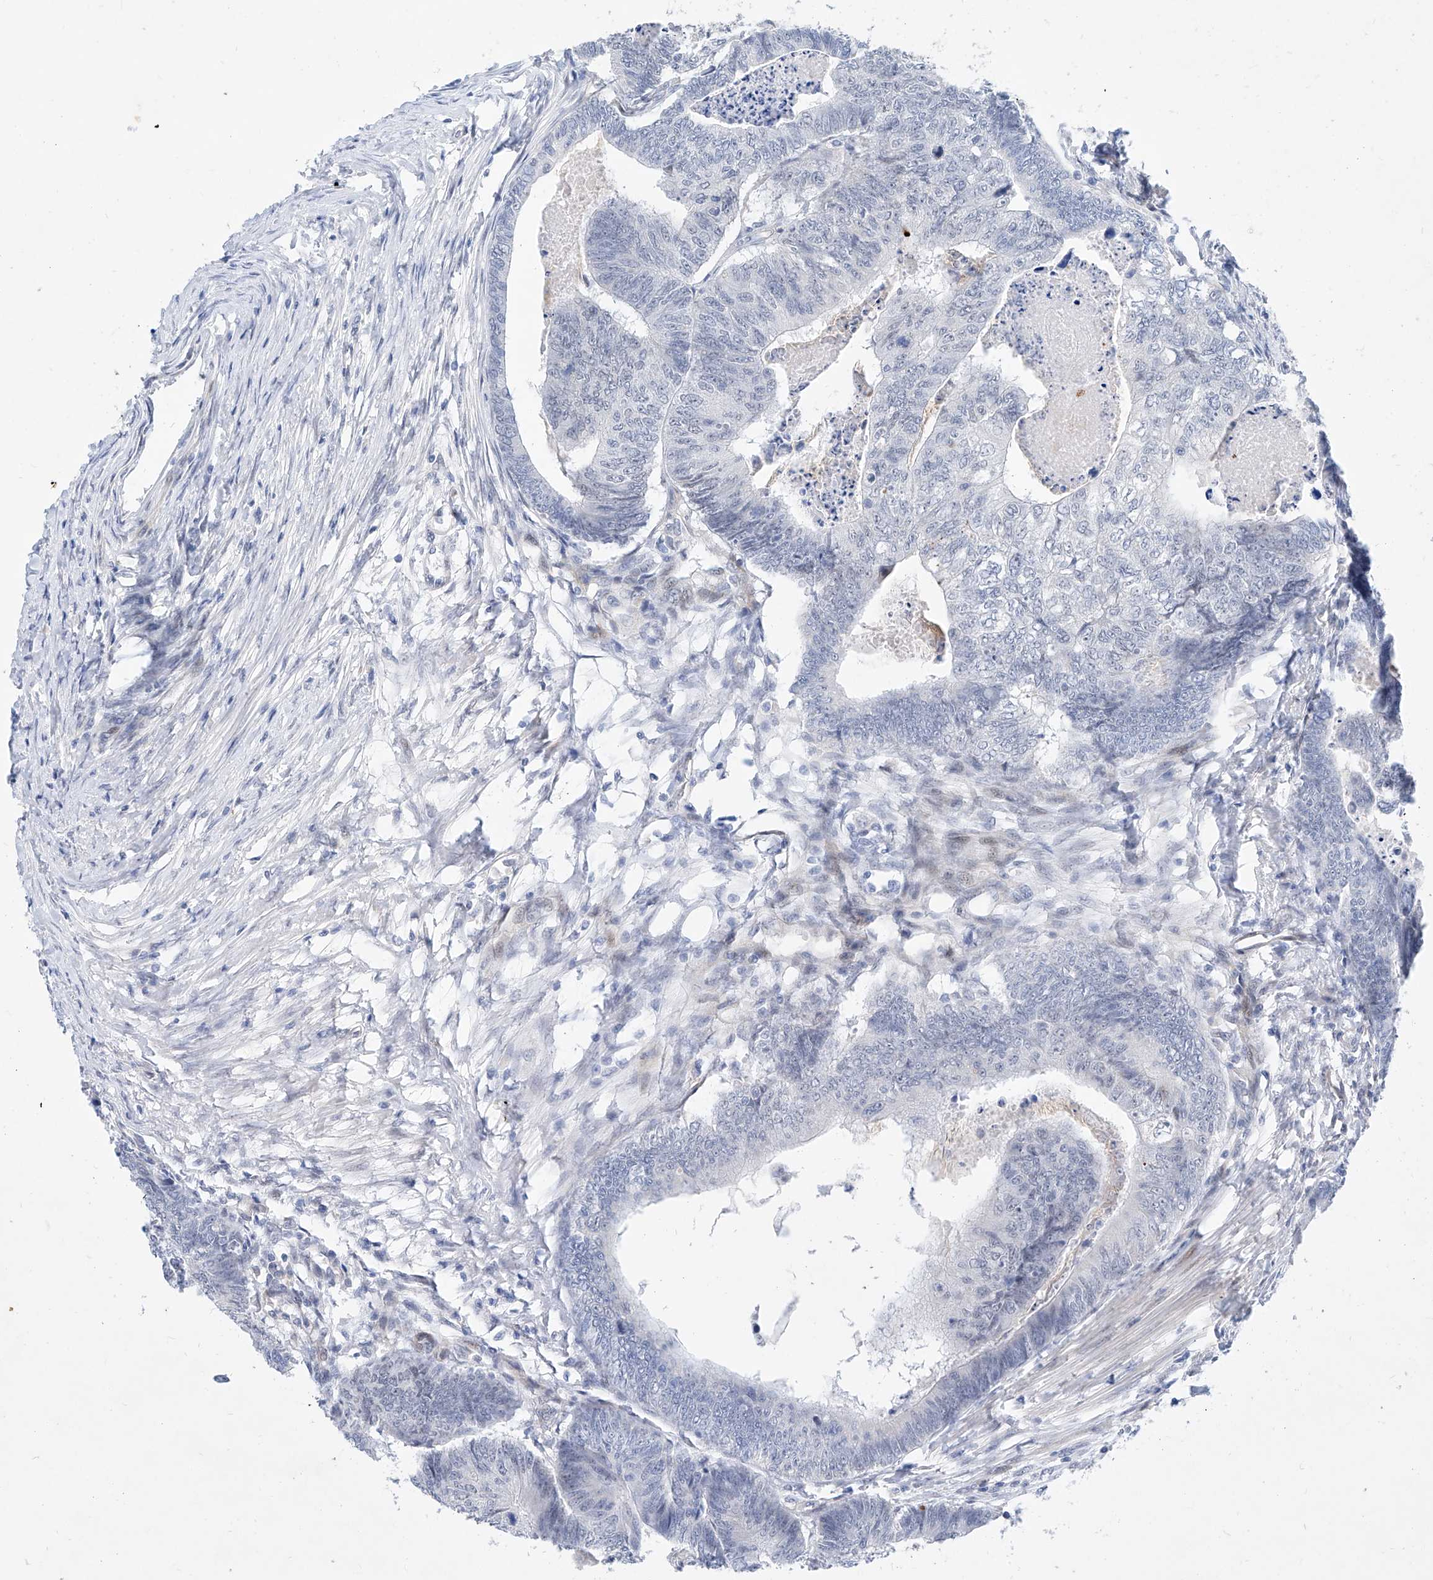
{"staining": {"intensity": "negative", "quantity": "none", "location": "none"}, "tissue": "colorectal cancer", "cell_type": "Tumor cells", "image_type": "cancer", "snomed": [{"axis": "morphology", "description": "Adenocarcinoma, NOS"}, {"axis": "topography", "description": "Colon"}], "caption": "An image of adenocarcinoma (colorectal) stained for a protein reveals no brown staining in tumor cells.", "gene": "BPTF", "patient": {"sex": "female", "age": 67}}